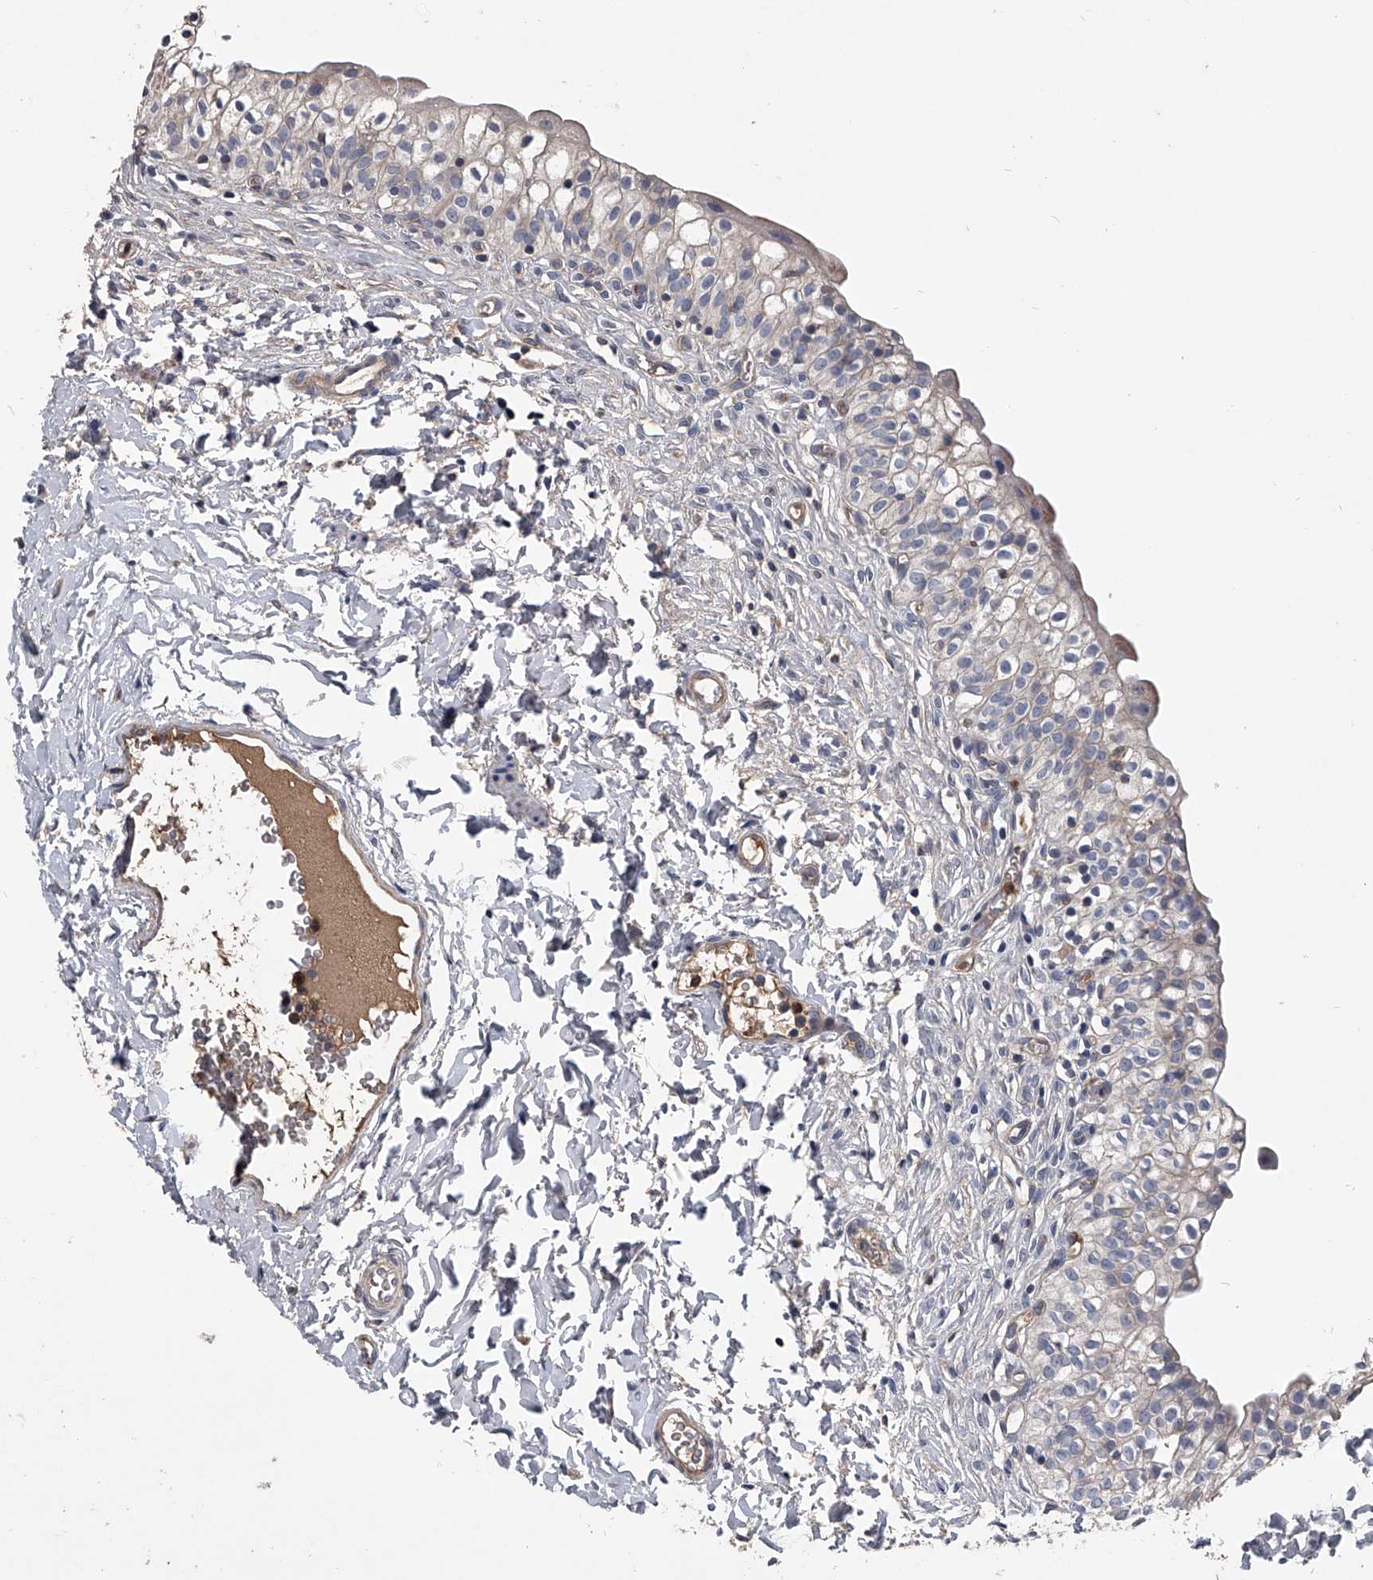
{"staining": {"intensity": "weak", "quantity": "<25%", "location": "cytoplasmic/membranous"}, "tissue": "urinary bladder", "cell_type": "Urothelial cells", "image_type": "normal", "snomed": [{"axis": "morphology", "description": "Normal tissue, NOS"}, {"axis": "topography", "description": "Urinary bladder"}], "caption": "IHC of normal human urinary bladder reveals no staining in urothelial cells.", "gene": "NRP1", "patient": {"sex": "male", "age": 55}}